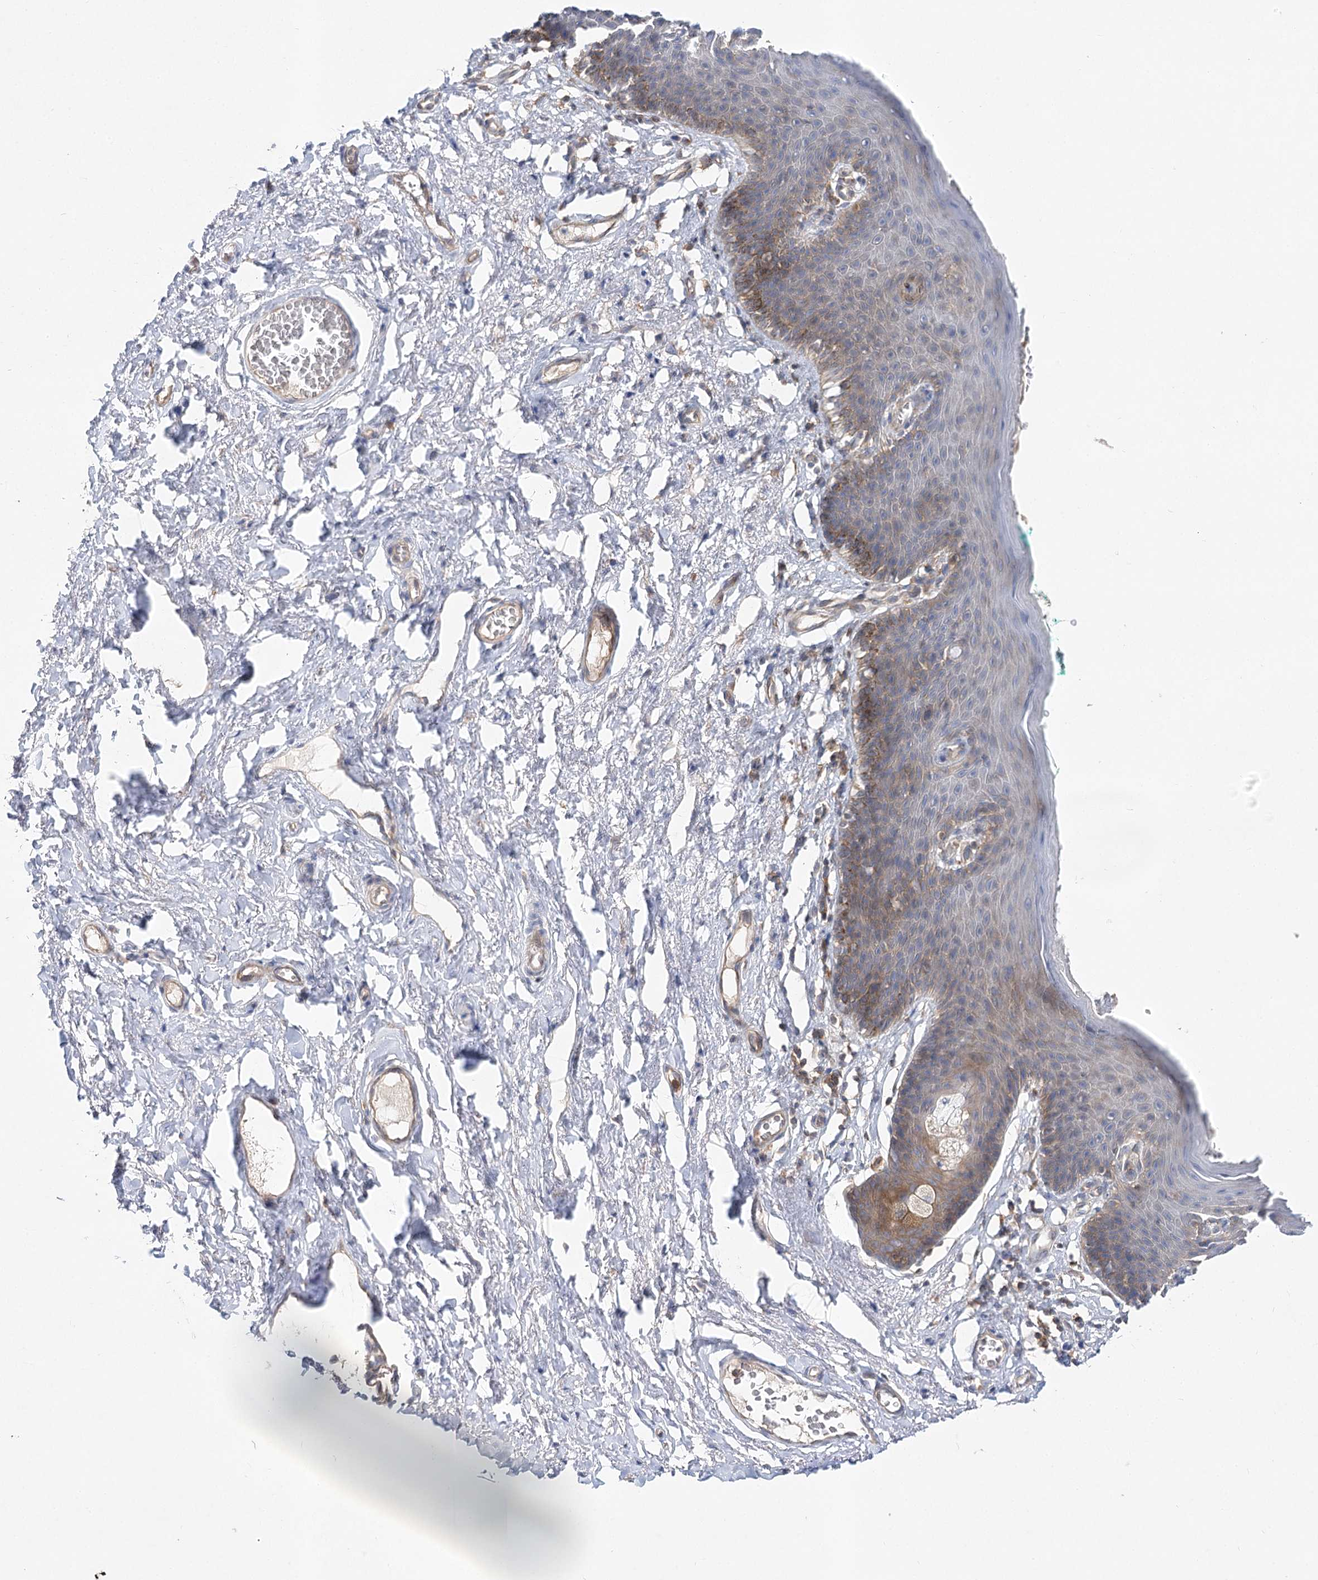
{"staining": {"intensity": "moderate", "quantity": "25%-75%", "location": "cytoplasmic/membranous"}, "tissue": "skin", "cell_type": "Epidermal cells", "image_type": "normal", "snomed": [{"axis": "morphology", "description": "Normal tissue, NOS"}, {"axis": "topography", "description": "Vulva"}], "caption": "IHC histopathology image of benign skin: human skin stained using immunohistochemistry (IHC) demonstrates medium levels of moderate protein expression localized specifically in the cytoplasmic/membranous of epidermal cells, appearing as a cytoplasmic/membranous brown color.", "gene": "ABRAXAS2", "patient": {"sex": "female", "age": 66}}